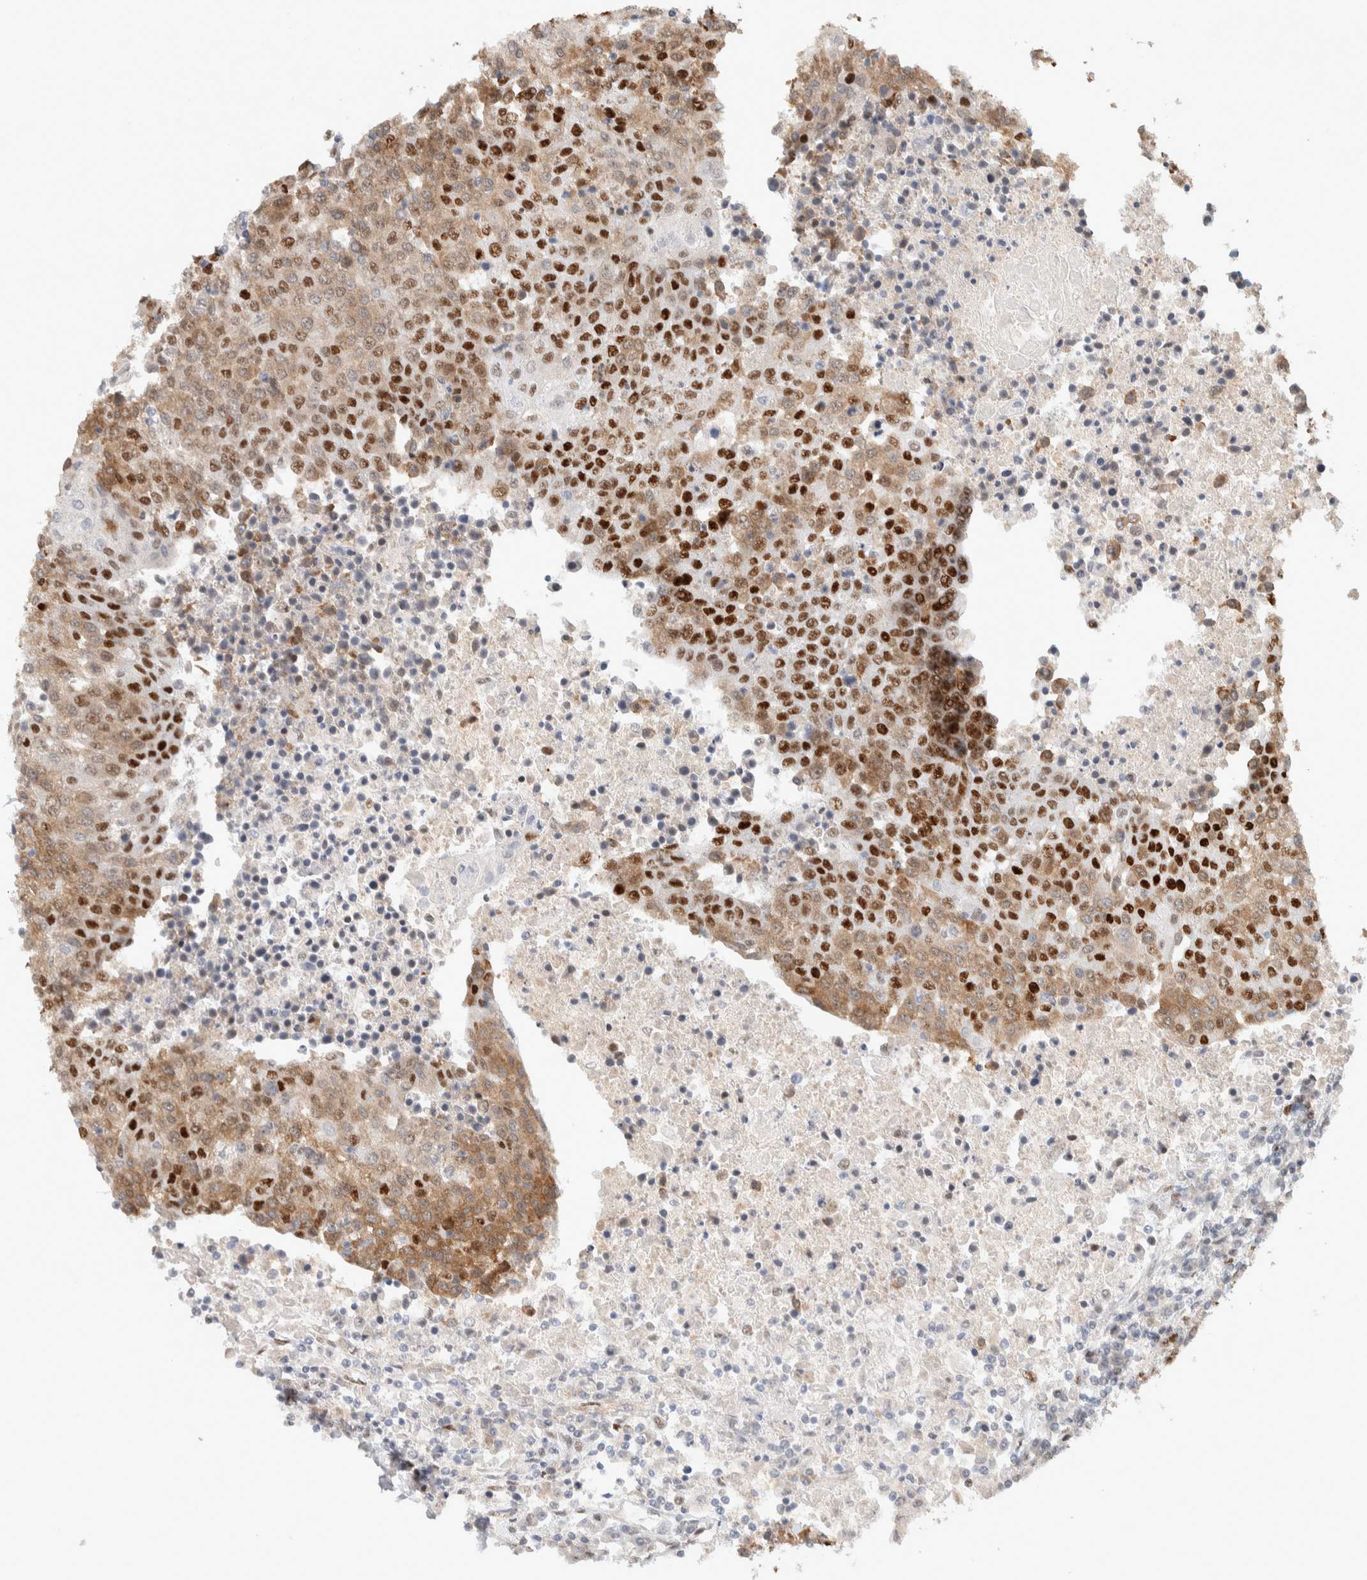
{"staining": {"intensity": "strong", "quantity": "25%-75%", "location": "nuclear"}, "tissue": "urothelial cancer", "cell_type": "Tumor cells", "image_type": "cancer", "snomed": [{"axis": "morphology", "description": "Urothelial carcinoma, High grade"}, {"axis": "topography", "description": "Urinary bladder"}], "caption": "Immunohistochemical staining of high-grade urothelial carcinoma demonstrates high levels of strong nuclear positivity in about 25%-75% of tumor cells.", "gene": "PUS7", "patient": {"sex": "female", "age": 85}}